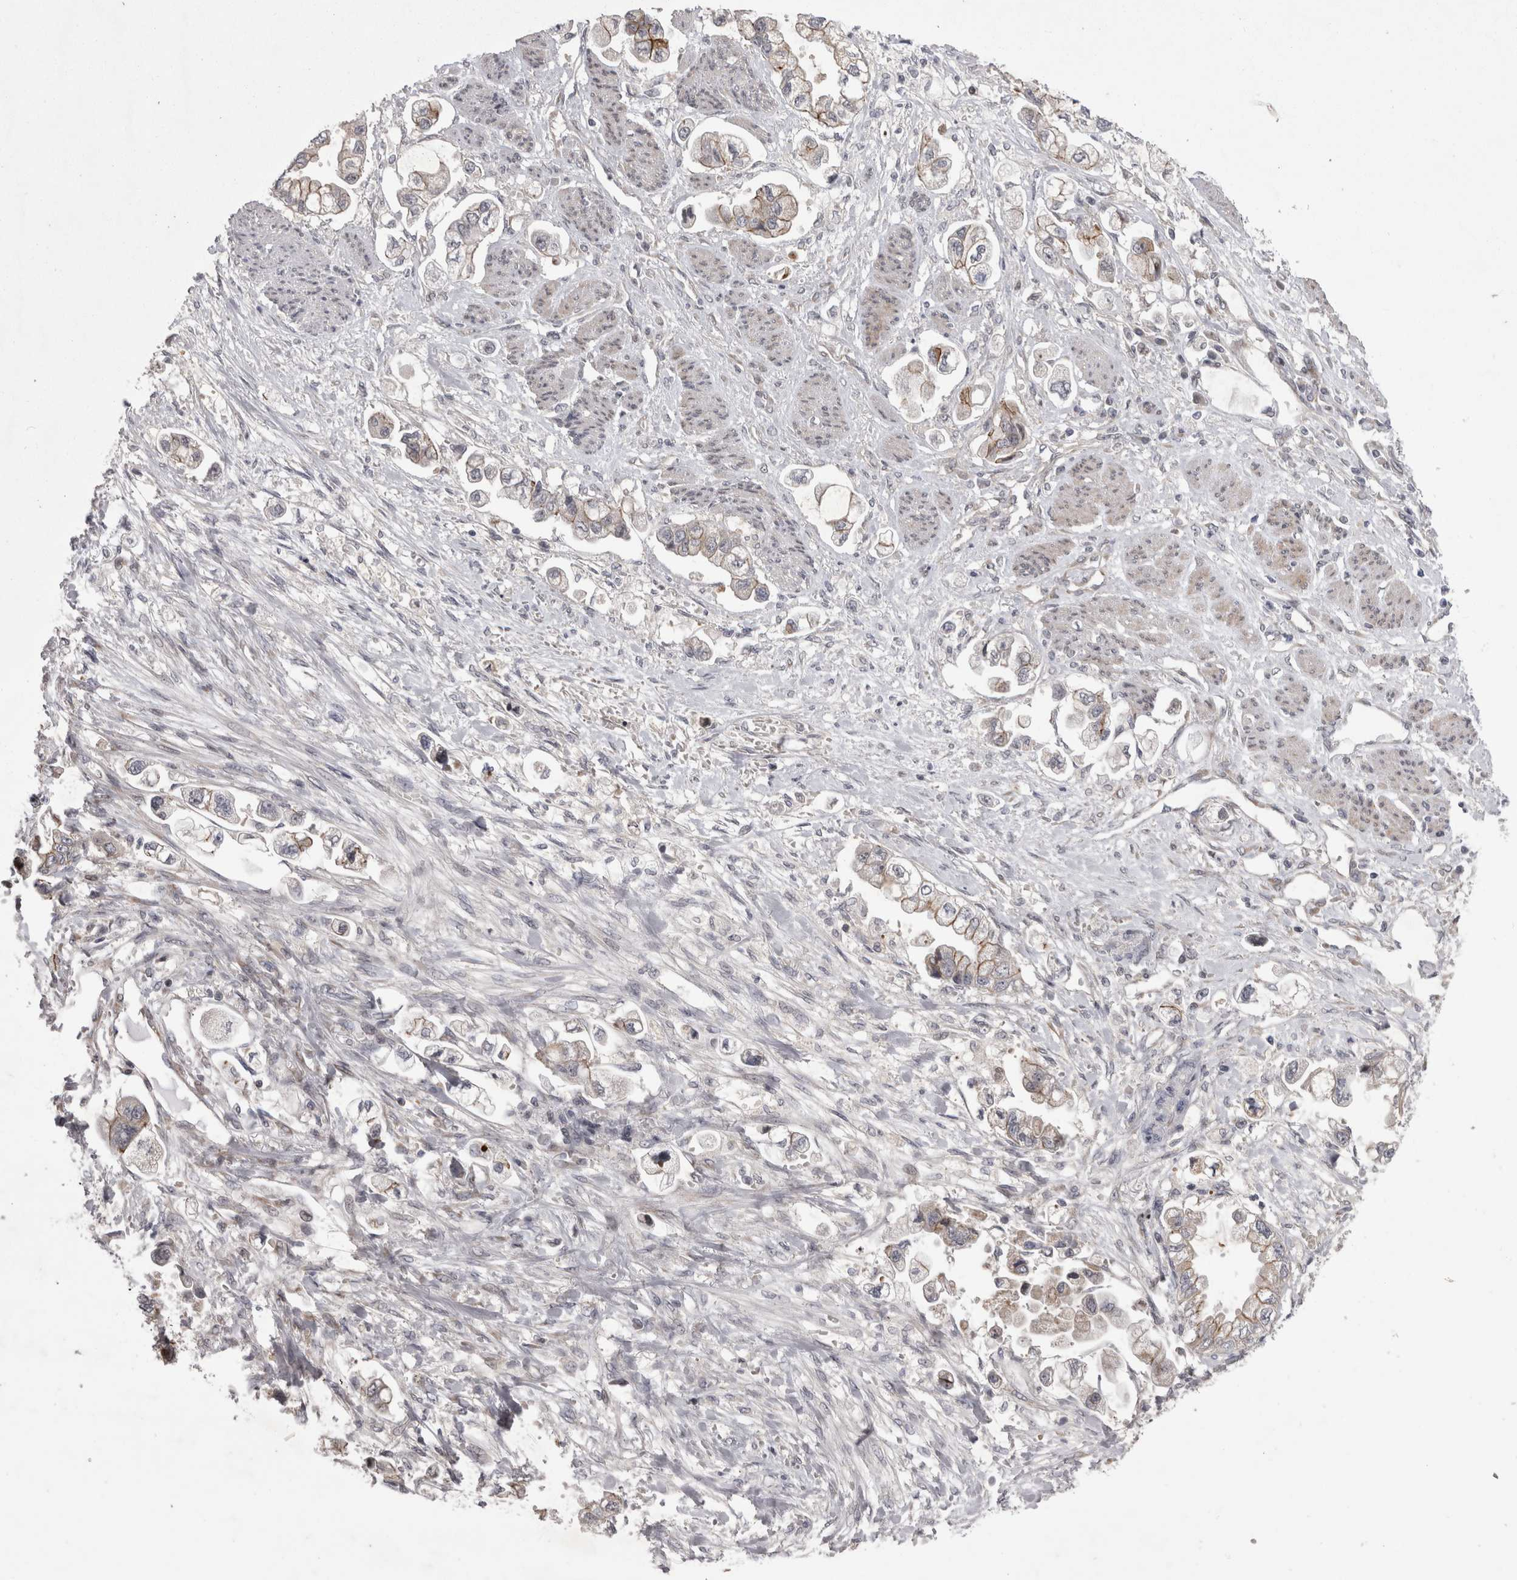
{"staining": {"intensity": "weak", "quantity": "25%-75%", "location": "cytoplasmic/membranous"}, "tissue": "stomach cancer", "cell_type": "Tumor cells", "image_type": "cancer", "snomed": [{"axis": "morphology", "description": "Adenocarcinoma, NOS"}, {"axis": "topography", "description": "Stomach"}], "caption": "Weak cytoplasmic/membranous positivity for a protein is seen in about 25%-75% of tumor cells of stomach adenocarcinoma using immunohistochemistry (IHC).", "gene": "NENF", "patient": {"sex": "male", "age": 62}}